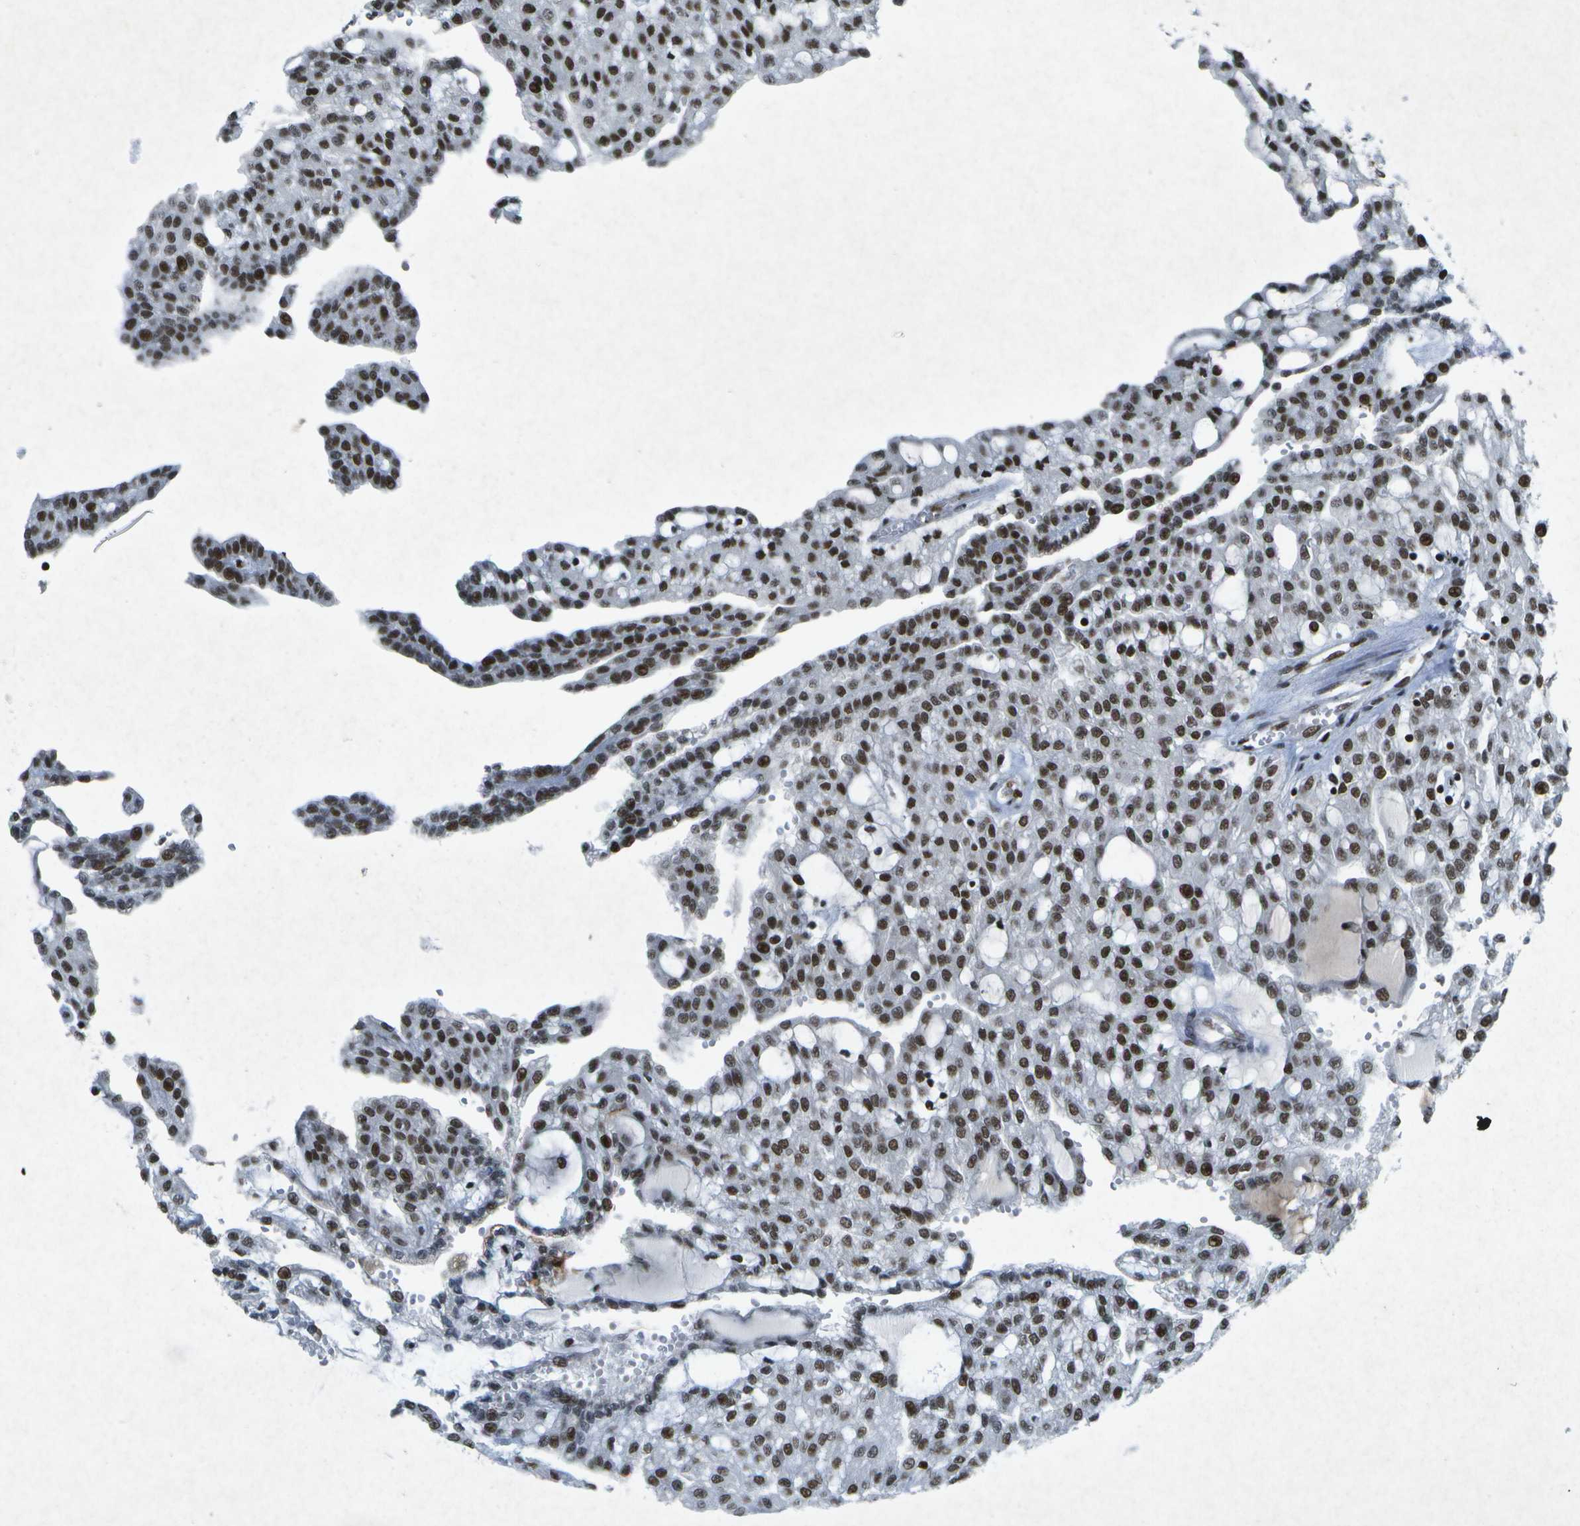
{"staining": {"intensity": "strong", "quantity": ">75%", "location": "nuclear"}, "tissue": "renal cancer", "cell_type": "Tumor cells", "image_type": "cancer", "snomed": [{"axis": "morphology", "description": "Adenocarcinoma, NOS"}, {"axis": "topography", "description": "Kidney"}], "caption": "Tumor cells show high levels of strong nuclear expression in approximately >75% of cells in renal cancer (adenocarcinoma).", "gene": "MTA2", "patient": {"sex": "male", "age": 63}}